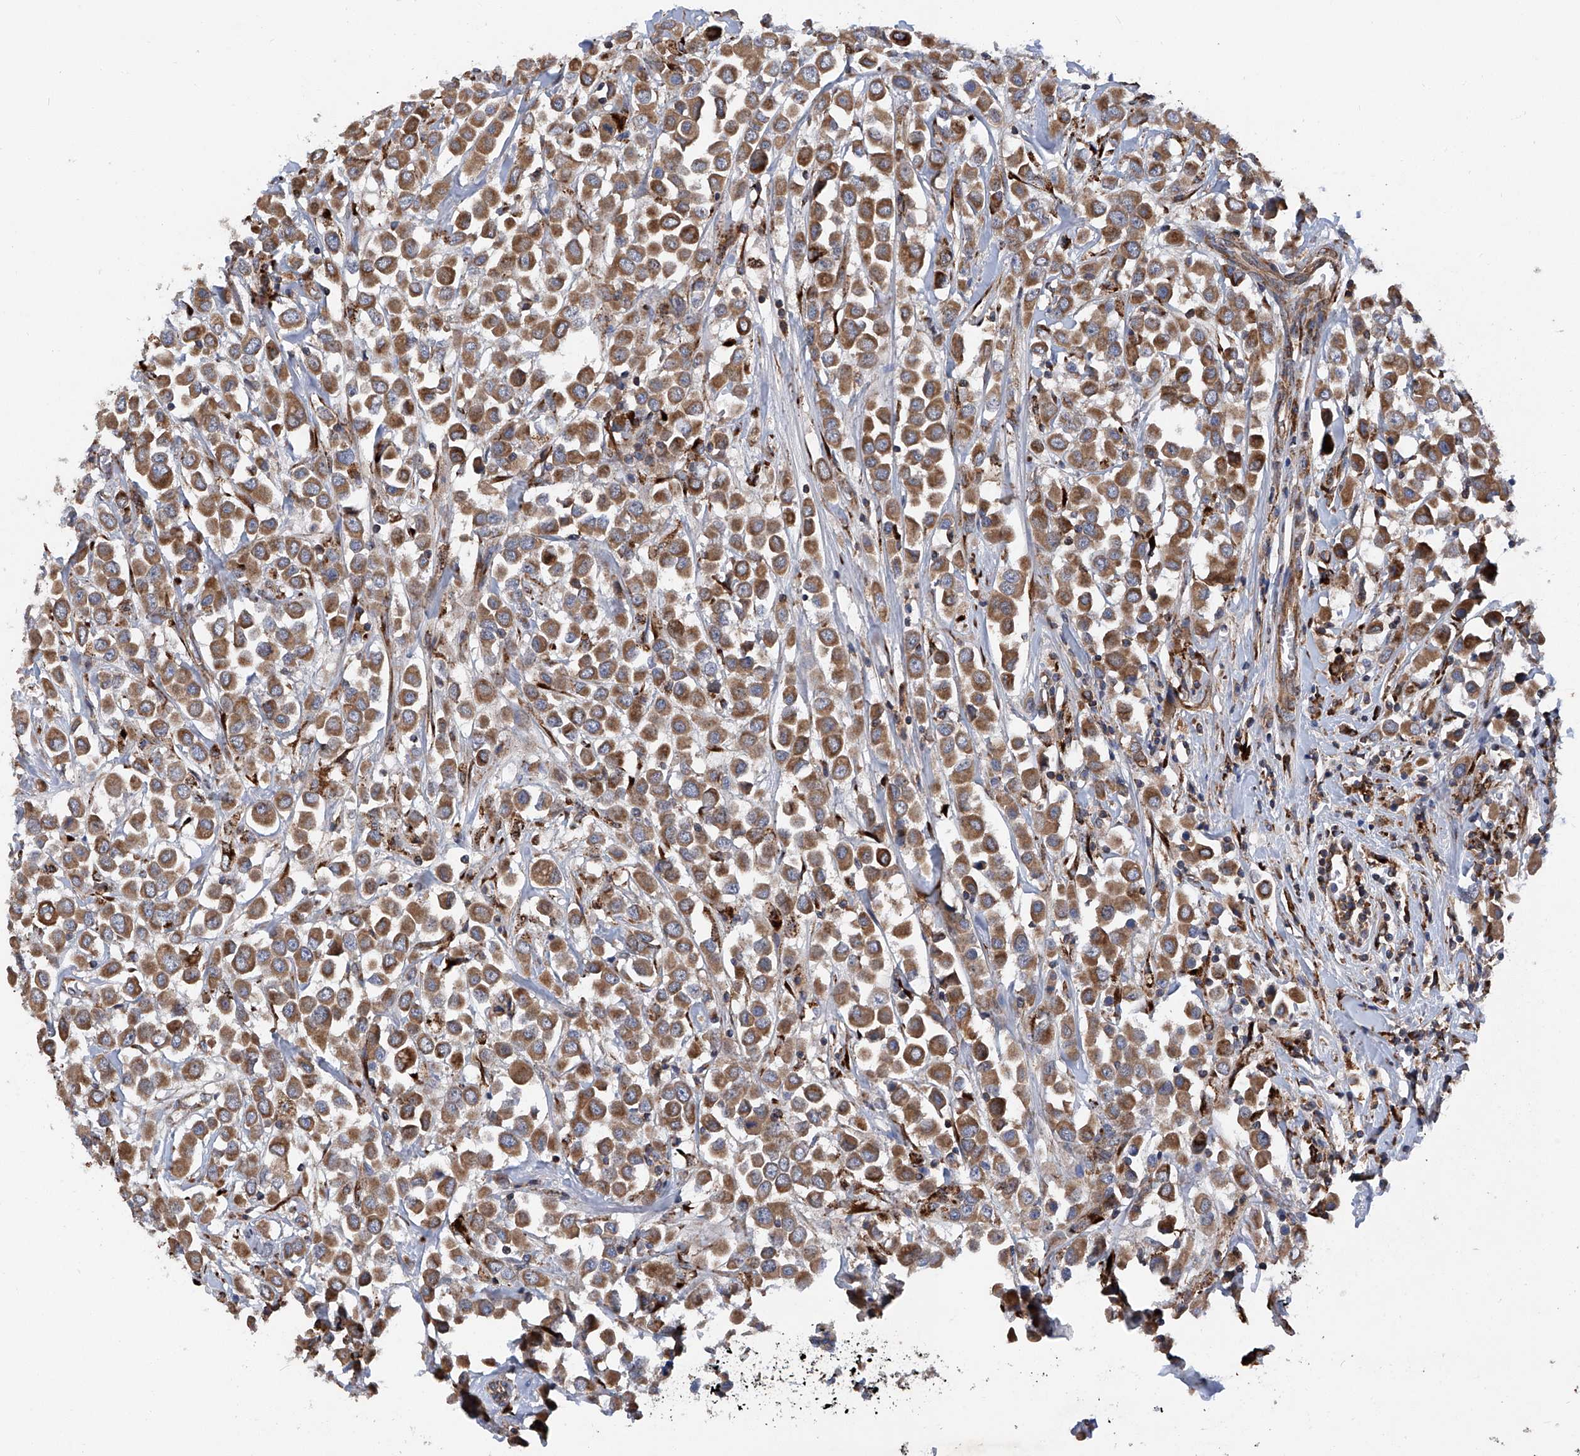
{"staining": {"intensity": "moderate", "quantity": ">75%", "location": "cytoplasmic/membranous"}, "tissue": "breast cancer", "cell_type": "Tumor cells", "image_type": "cancer", "snomed": [{"axis": "morphology", "description": "Duct carcinoma"}, {"axis": "topography", "description": "Breast"}], "caption": "Immunohistochemical staining of human breast cancer (invasive ductal carcinoma) reveals moderate cytoplasmic/membranous protein staining in about >75% of tumor cells. The staining was performed using DAB to visualize the protein expression in brown, while the nuclei were stained in blue with hematoxylin (Magnification: 20x).", "gene": "ASCC3", "patient": {"sex": "female", "age": 61}}